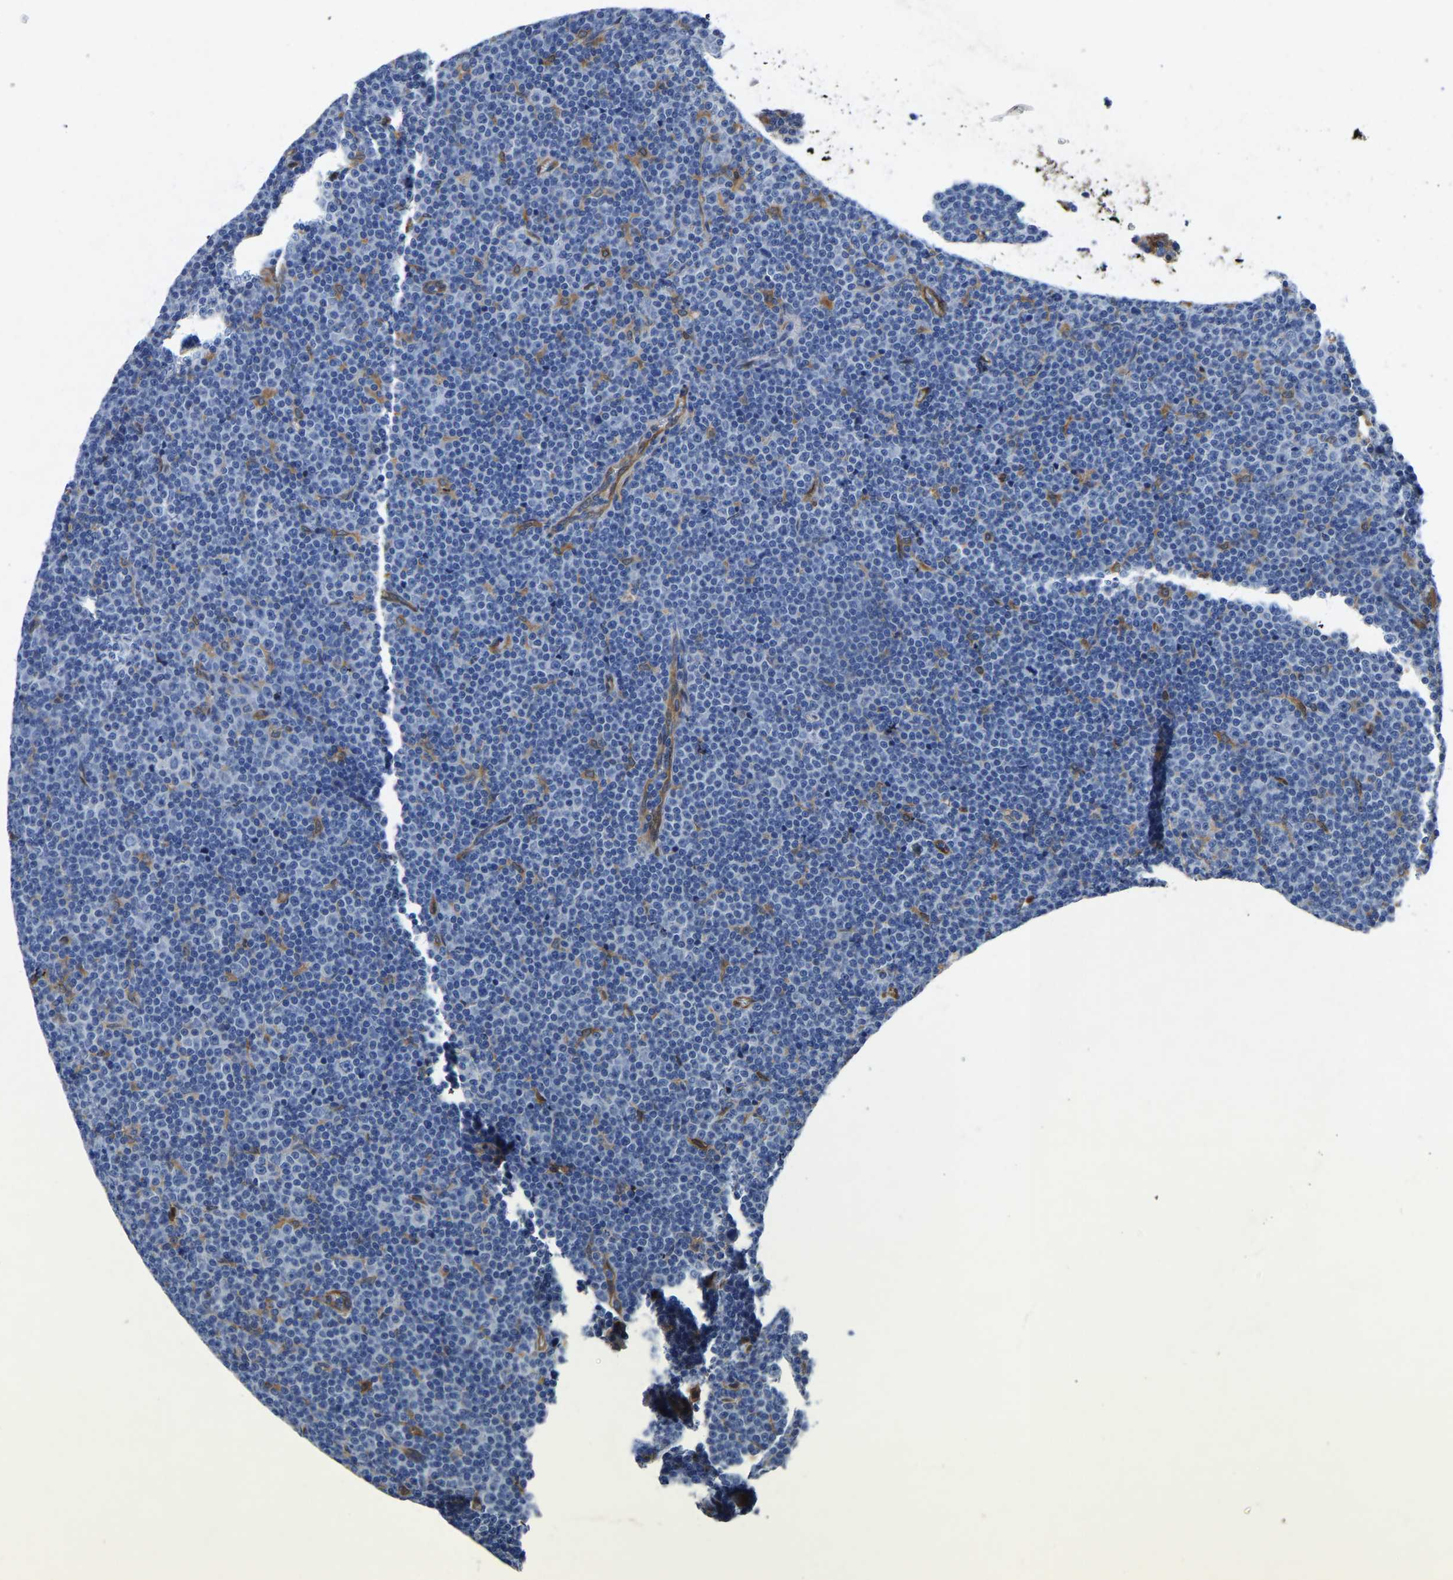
{"staining": {"intensity": "negative", "quantity": "none", "location": "none"}, "tissue": "lymphoma", "cell_type": "Tumor cells", "image_type": "cancer", "snomed": [{"axis": "morphology", "description": "Malignant lymphoma, non-Hodgkin's type, Low grade"}, {"axis": "topography", "description": "Lymph node"}], "caption": "A micrograph of malignant lymphoma, non-Hodgkin's type (low-grade) stained for a protein shows no brown staining in tumor cells. (Immunohistochemistry (ihc), brightfield microscopy, high magnification).", "gene": "ATG2B", "patient": {"sex": "female", "age": 67}}